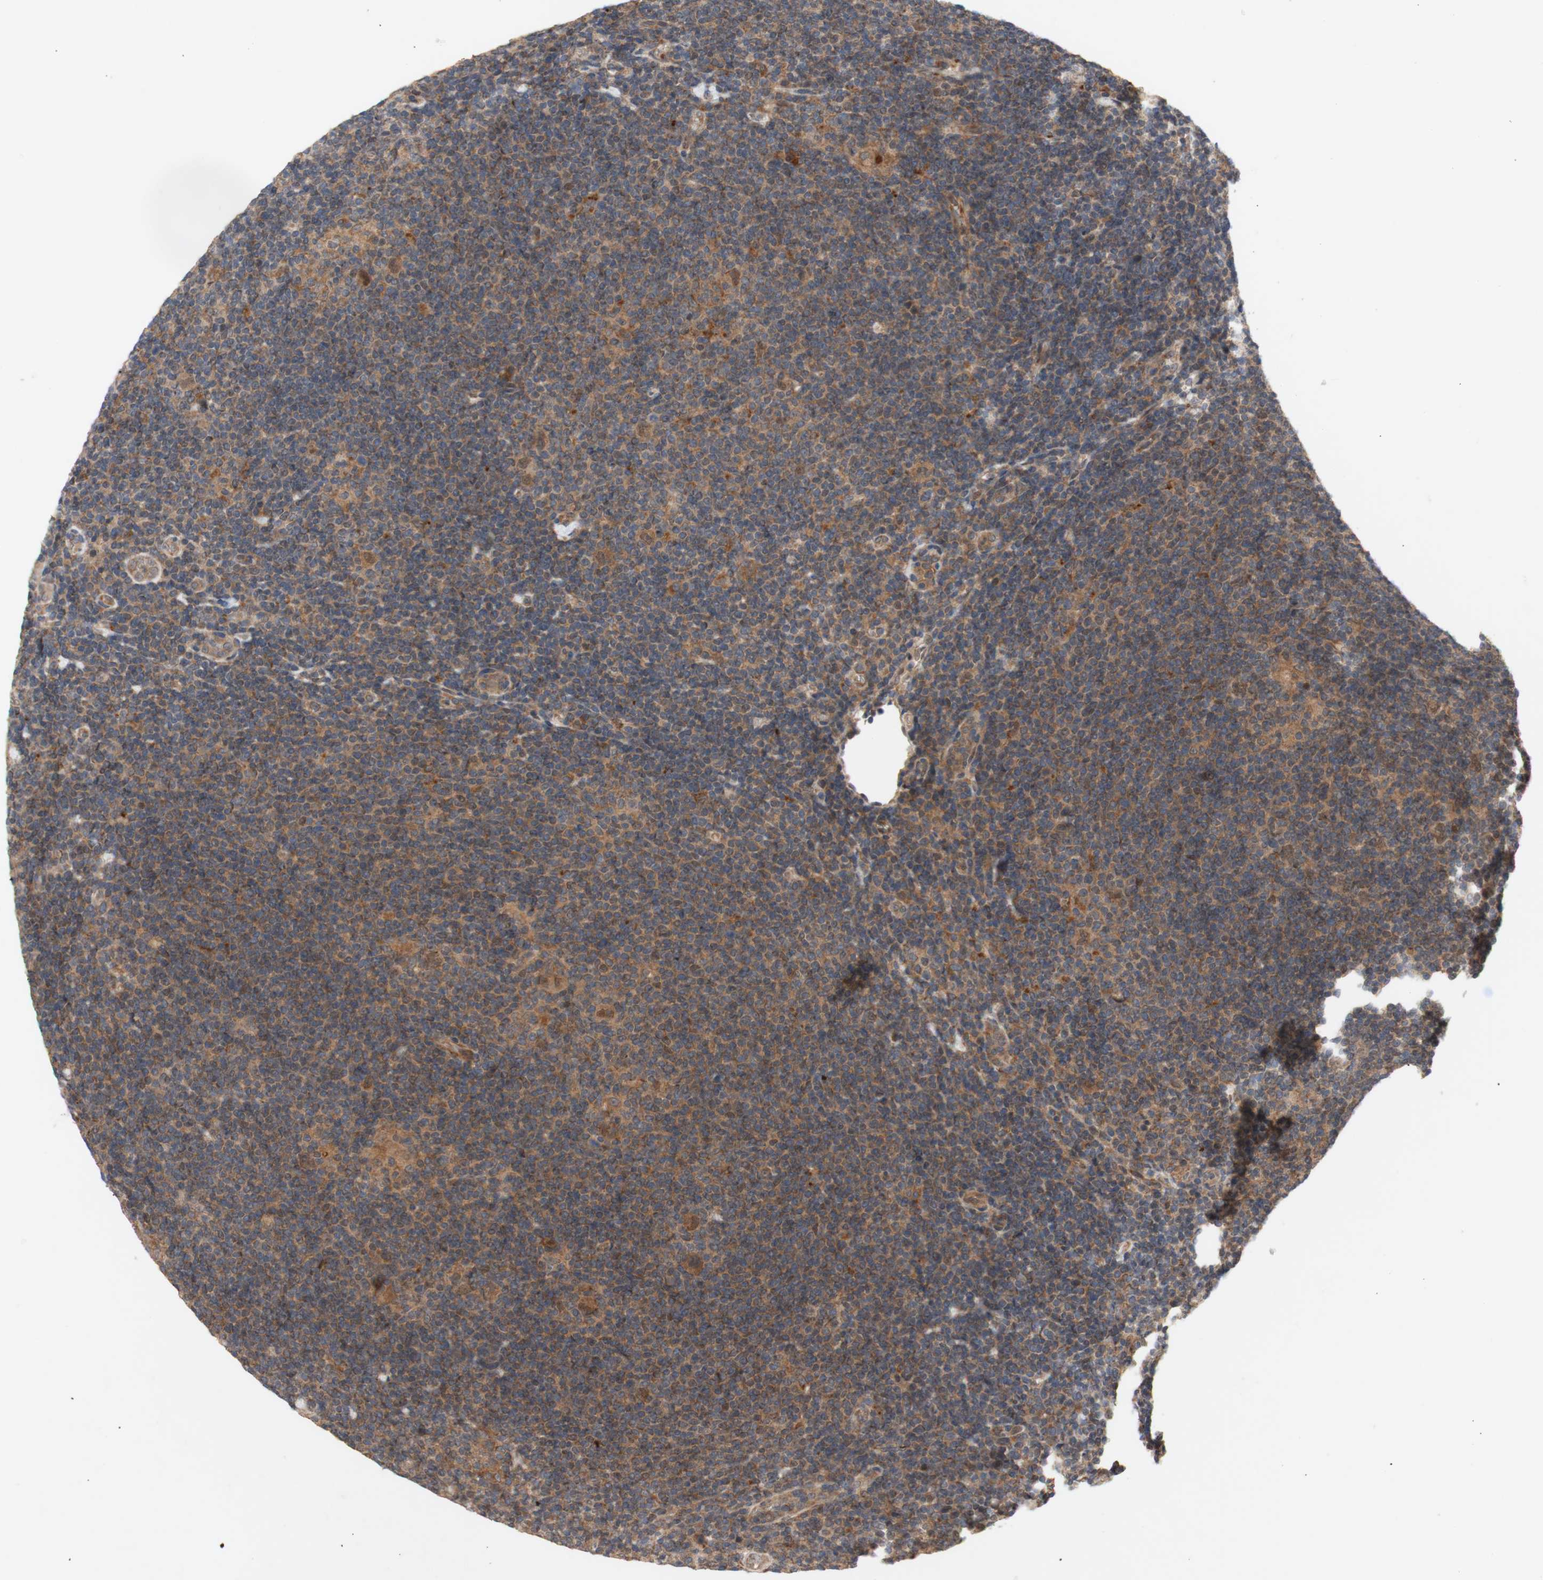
{"staining": {"intensity": "moderate", "quantity": ">75%", "location": "cytoplasmic/membranous"}, "tissue": "lymphoma", "cell_type": "Tumor cells", "image_type": "cancer", "snomed": [{"axis": "morphology", "description": "Hodgkin's disease, NOS"}, {"axis": "topography", "description": "Lymph node"}], "caption": "Moderate cytoplasmic/membranous expression is appreciated in about >75% of tumor cells in lymphoma.", "gene": "PKN1", "patient": {"sex": "female", "age": 57}}